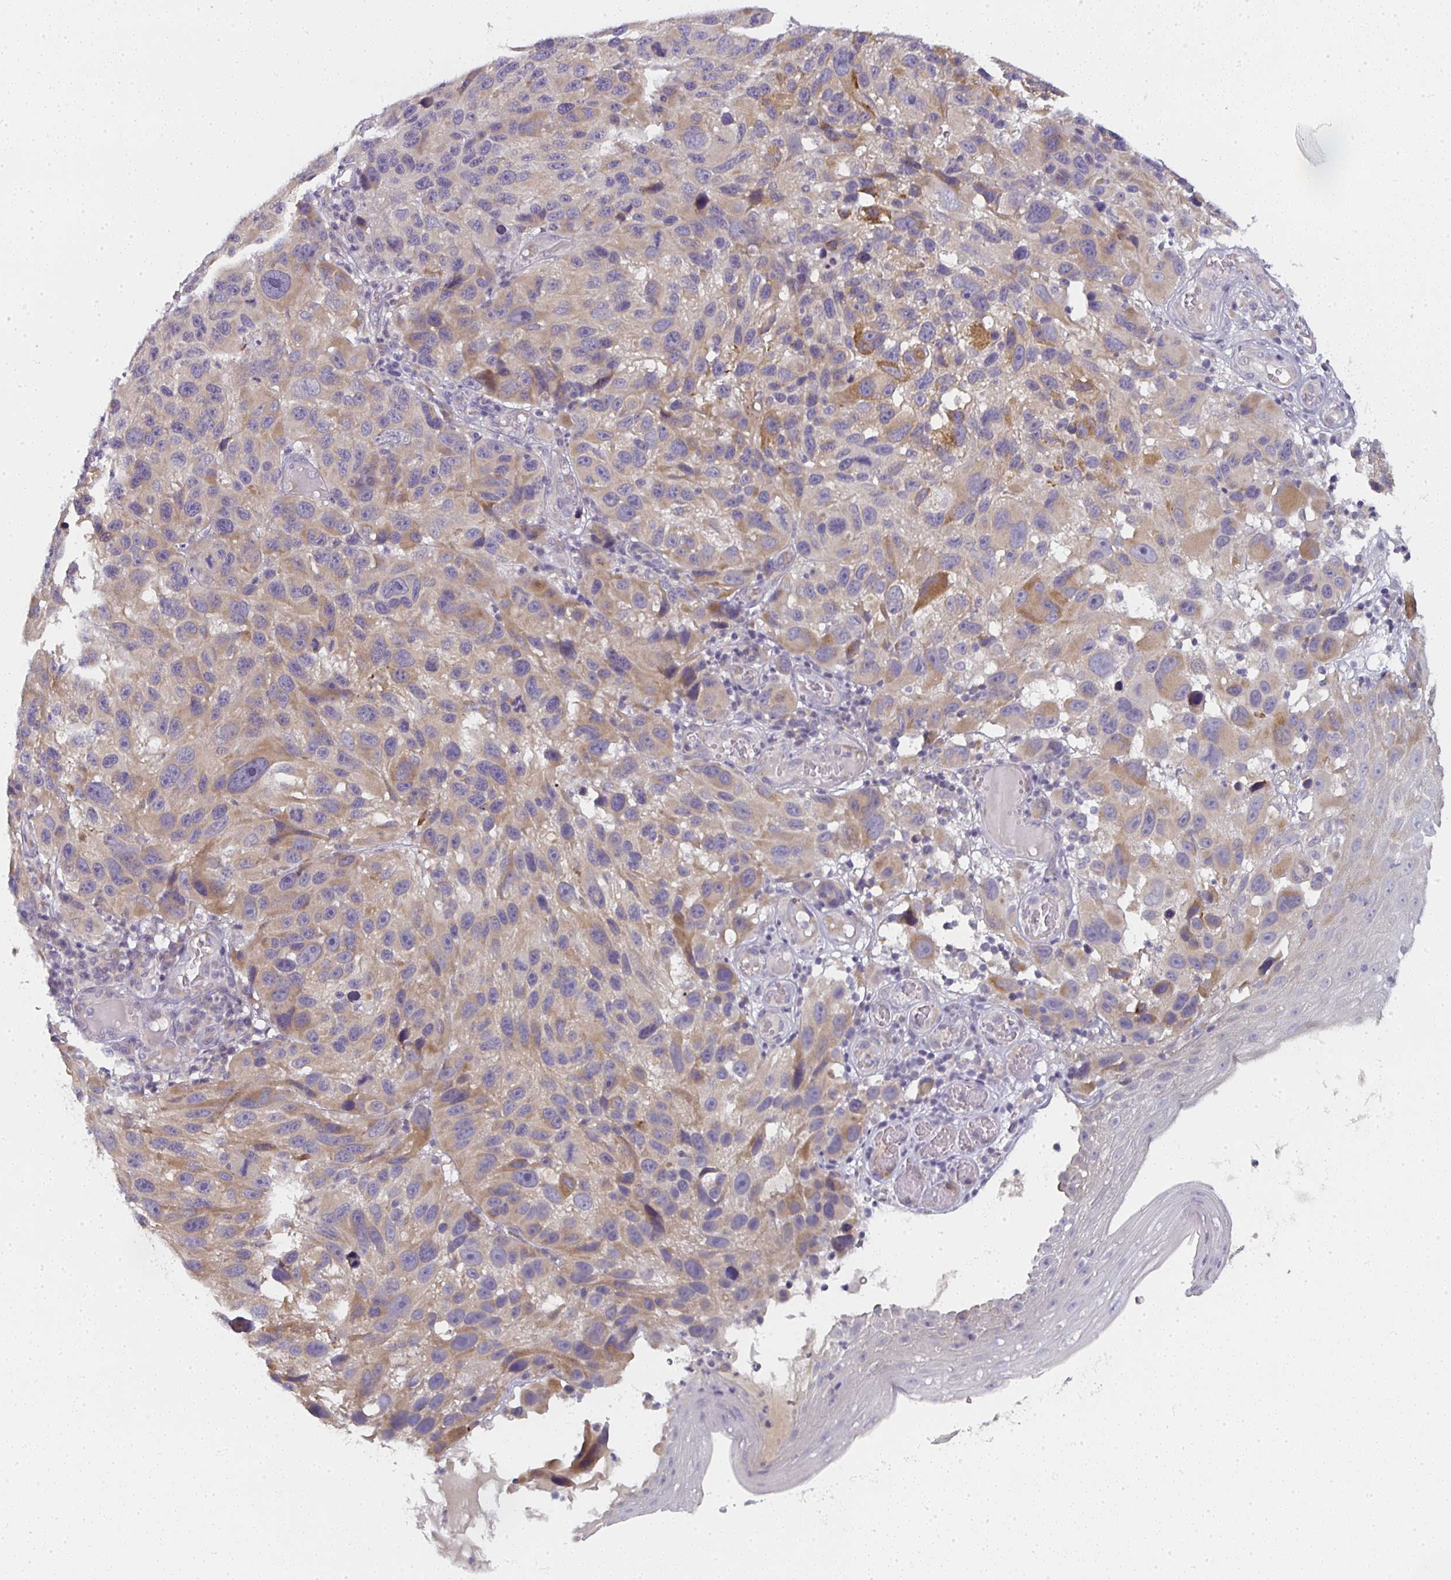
{"staining": {"intensity": "moderate", "quantity": "<25%", "location": "cytoplasmic/membranous"}, "tissue": "melanoma", "cell_type": "Tumor cells", "image_type": "cancer", "snomed": [{"axis": "morphology", "description": "Malignant melanoma, NOS"}, {"axis": "topography", "description": "Skin"}], "caption": "Protein staining of melanoma tissue reveals moderate cytoplasmic/membranous positivity in about <25% of tumor cells.", "gene": "CTHRC1", "patient": {"sex": "male", "age": 53}}